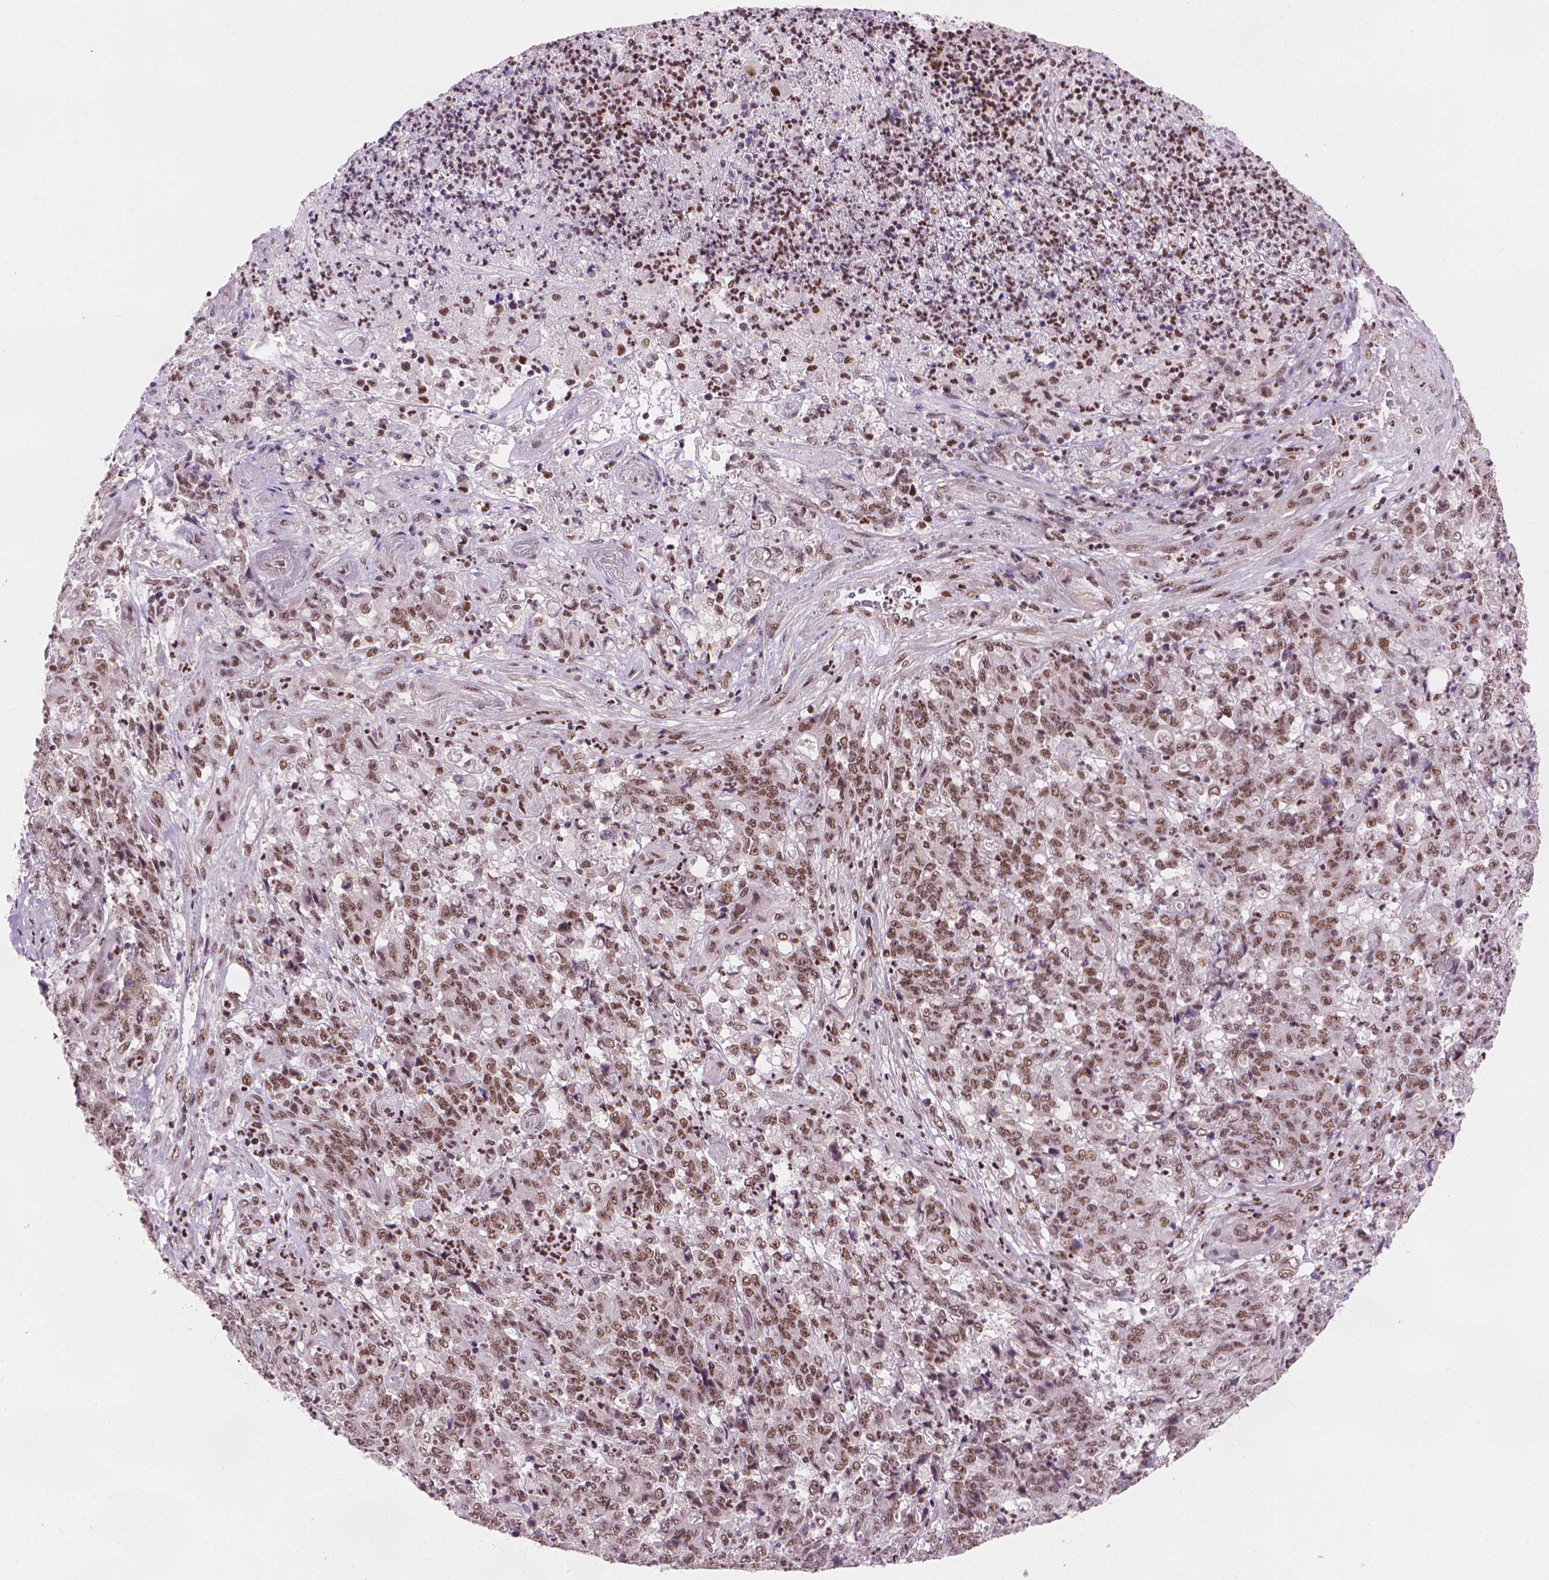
{"staining": {"intensity": "moderate", "quantity": ">75%", "location": "nuclear"}, "tissue": "stomach cancer", "cell_type": "Tumor cells", "image_type": "cancer", "snomed": [{"axis": "morphology", "description": "Adenocarcinoma, NOS"}, {"axis": "topography", "description": "Stomach, lower"}], "caption": "The immunohistochemical stain highlights moderate nuclear expression in tumor cells of stomach cancer tissue. Using DAB (brown) and hematoxylin (blue) stains, captured at high magnification using brightfield microscopy.", "gene": "UBN1", "patient": {"sex": "female", "age": 71}}